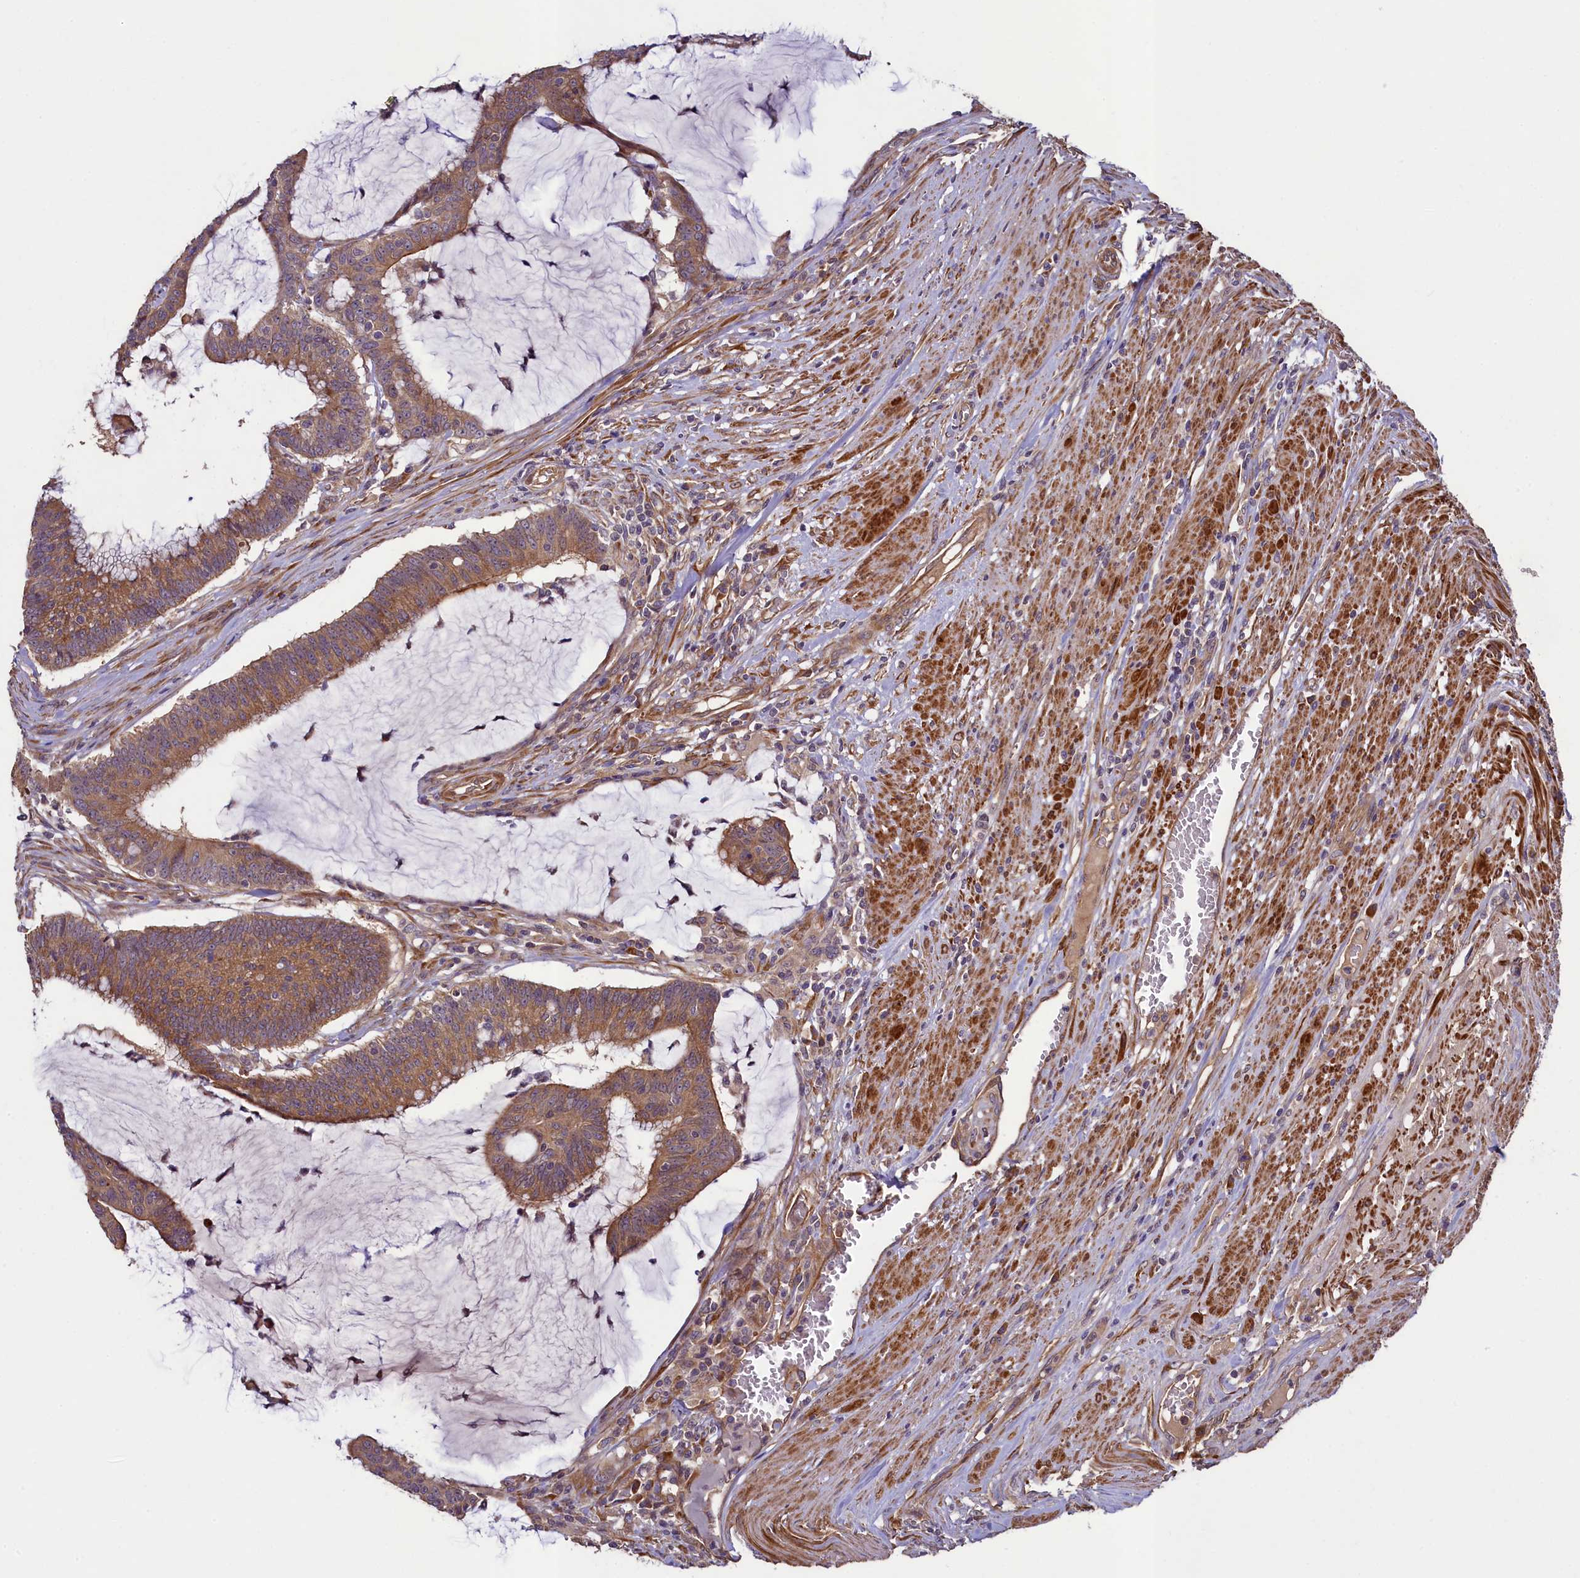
{"staining": {"intensity": "moderate", "quantity": ">75%", "location": "cytoplasmic/membranous"}, "tissue": "colorectal cancer", "cell_type": "Tumor cells", "image_type": "cancer", "snomed": [{"axis": "morphology", "description": "Adenocarcinoma, NOS"}, {"axis": "topography", "description": "Rectum"}], "caption": "A brown stain shows moderate cytoplasmic/membranous positivity of a protein in human colorectal cancer (adenocarcinoma) tumor cells.", "gene": "CCDC102A", "patient": {"sex": "female", "age": 77}}